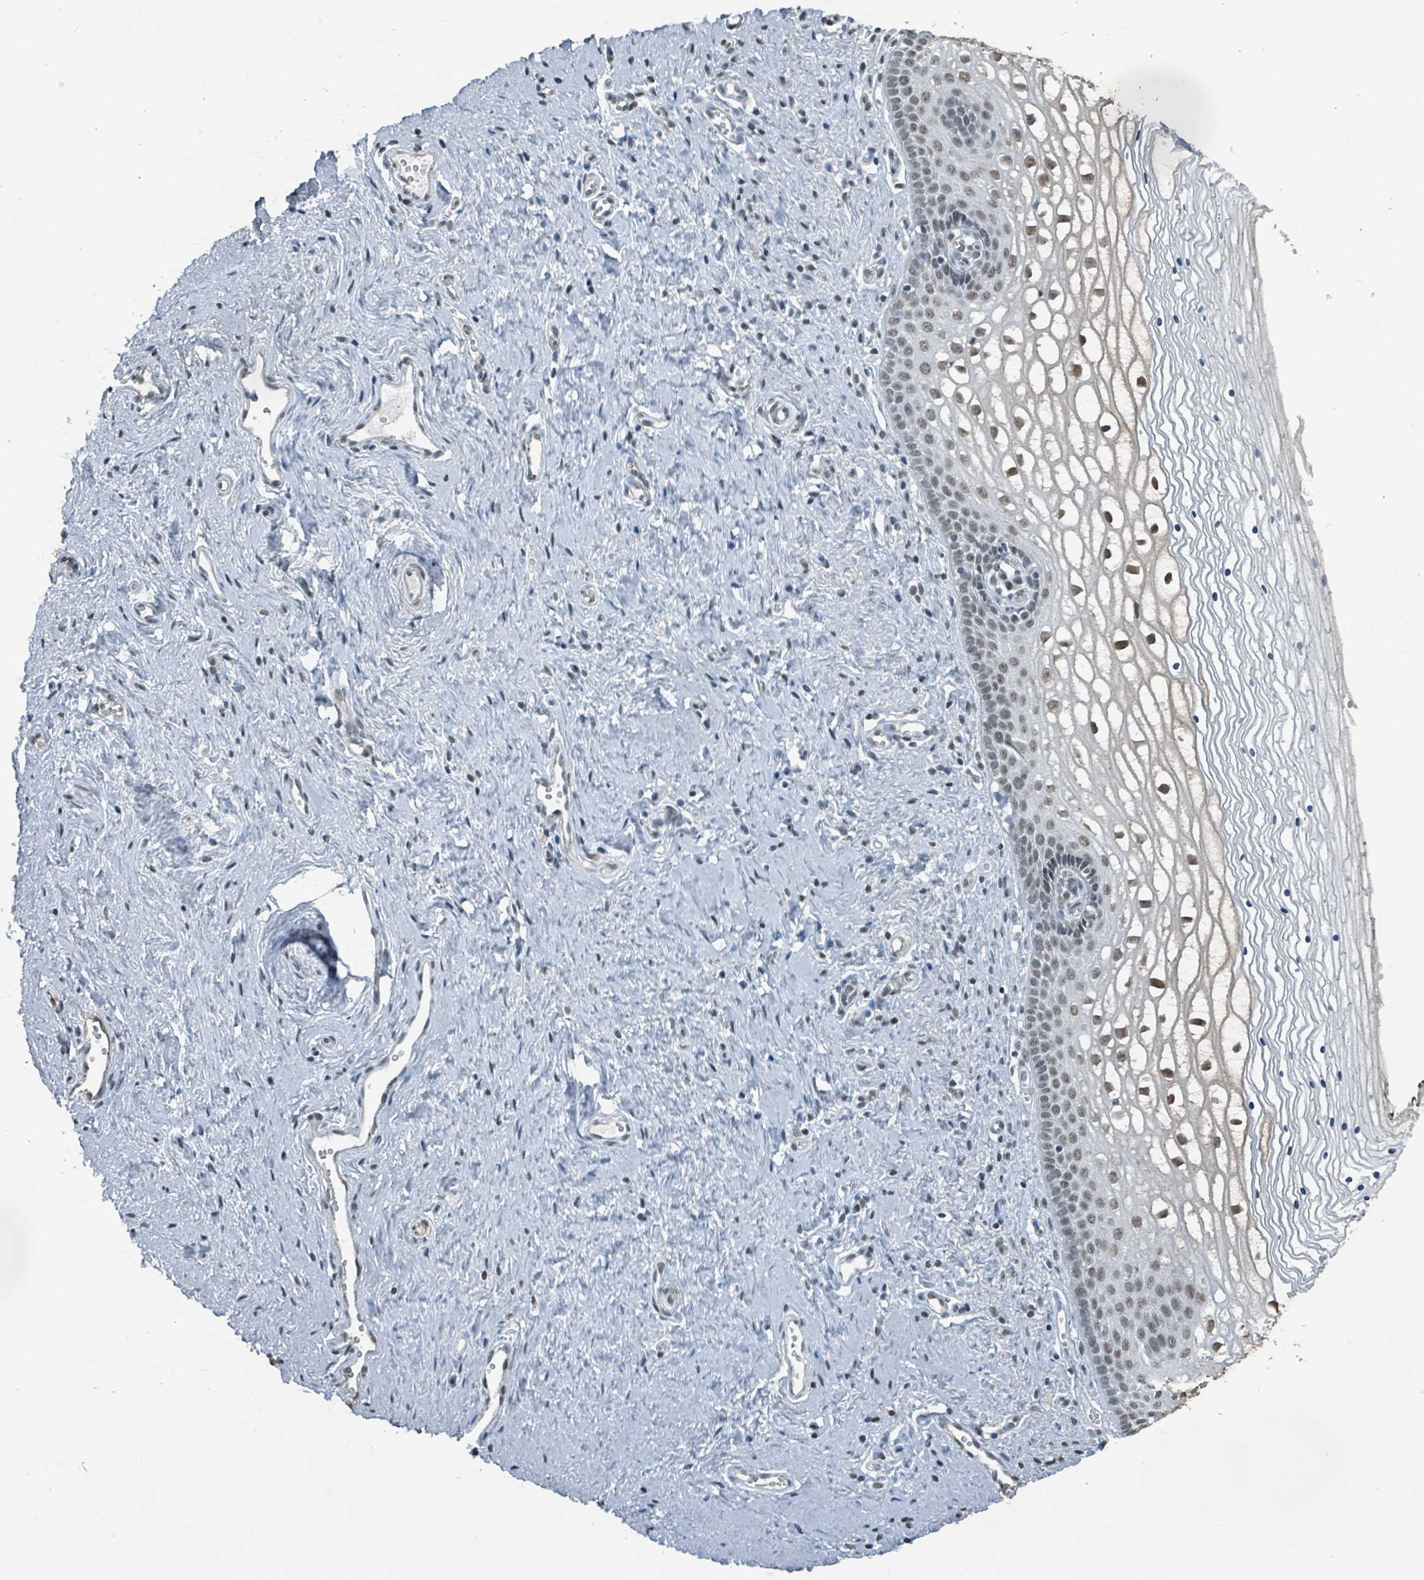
{"staining": {"intensity": "moderate", "quantity": "25%-75%", "location": "nuclear"}, "tissue": "vagina", "cell_type": "Squamous epithelial cells", "image_type": "normal", "snomed": [{"axis": "morphology", "description": "Normal tissue, NOS"}, {"axis": "topography", "description": "Vagina"}], "caption": "Immunohistochemistry (DAB (3,3'-diaminobenzidine)) staining of normal human vagina shows moderate nuclear protein expression in about 25%-75% of squamous epithelial cells. (Stains: DAB in brown, nuclei in blue, Microscopy: brightfield microscopy at high magnification).", "gene": "PHIP", "patient": {"sex": "female", "age": 59}}